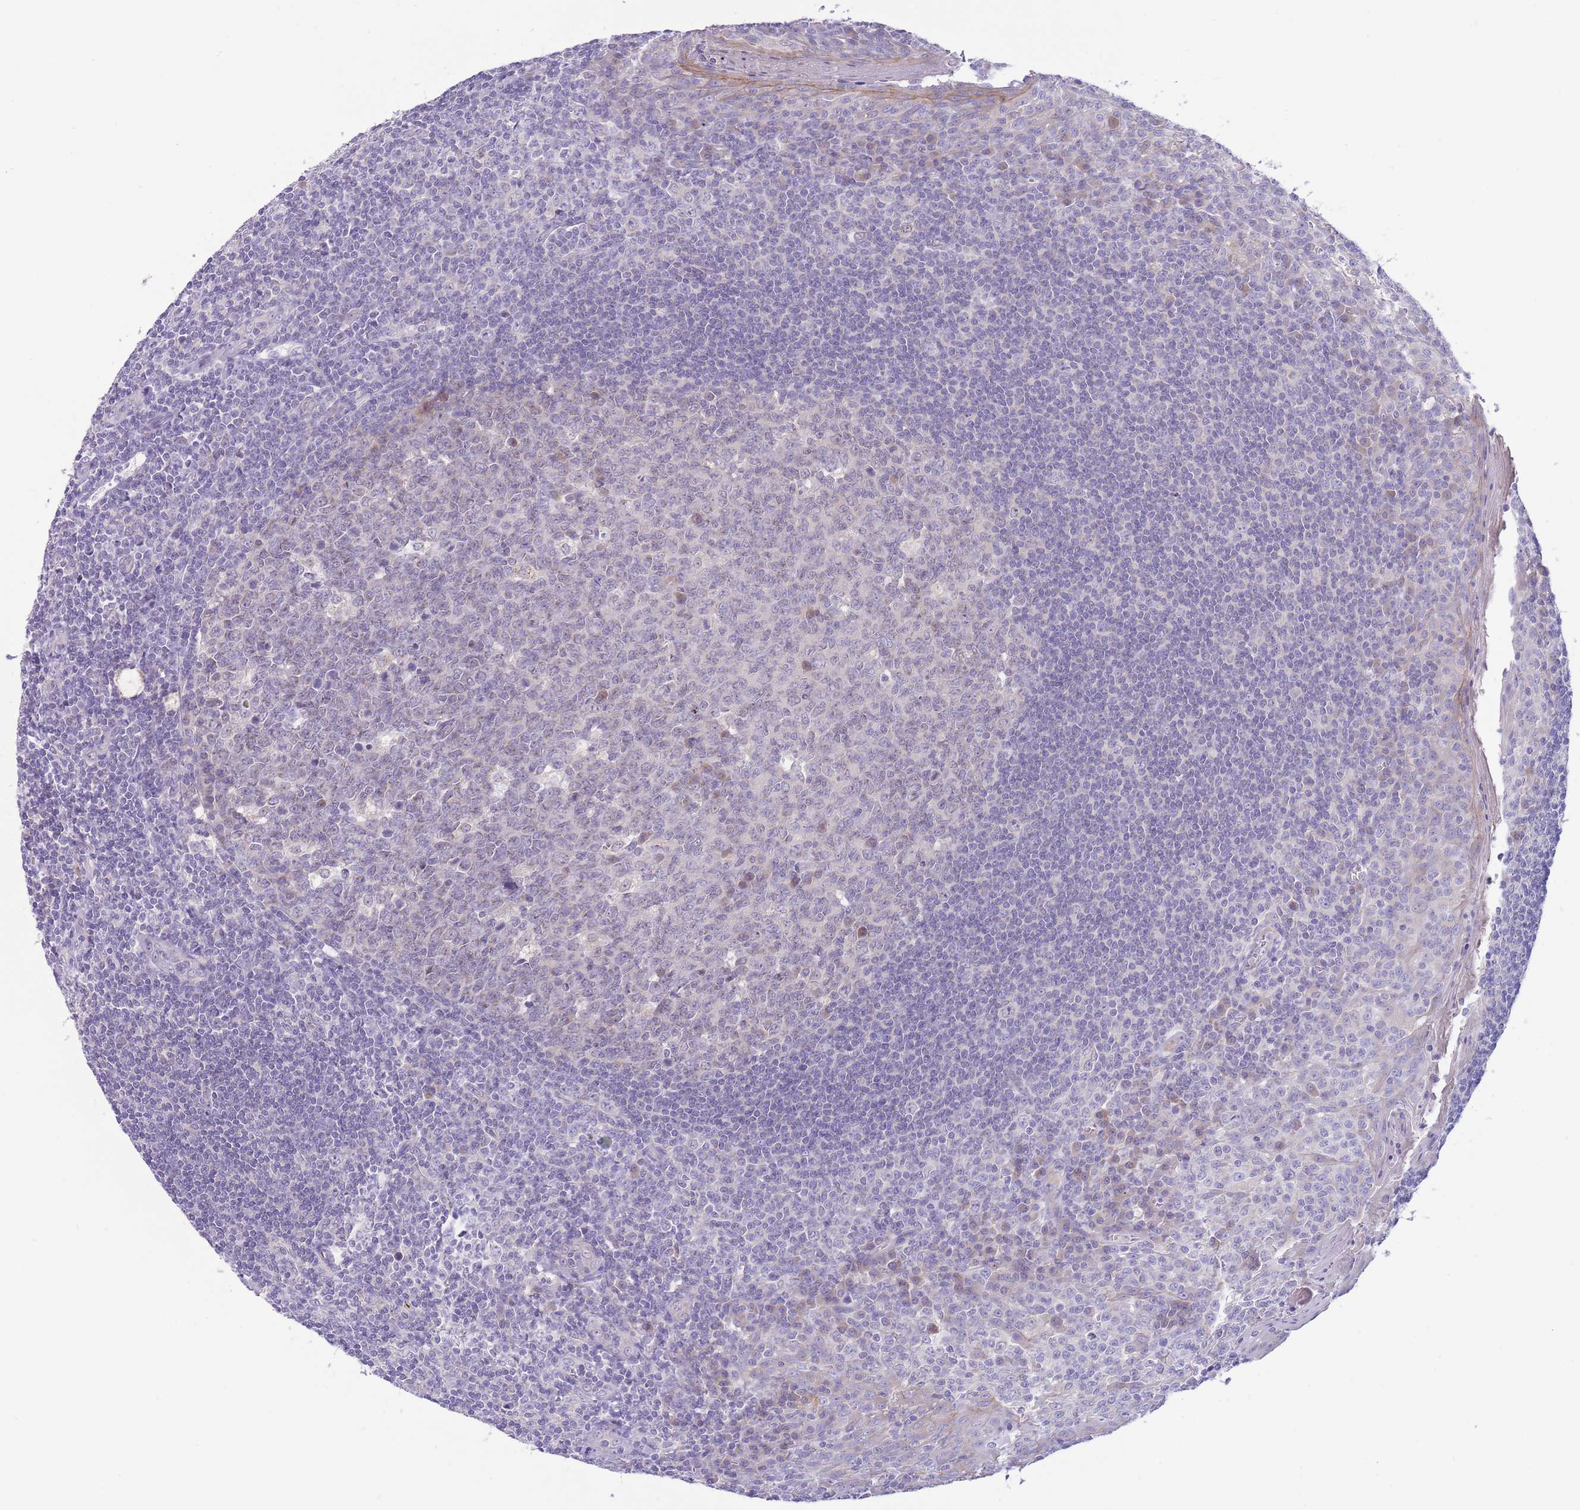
{"staining": {"intensity": "negative", "quantity": "none", "location": "none"}, "tissue": "tonsil", "cell_type": "Germinal center cells", "image_type": "normal", "snomed": [{"axis": "morphology", "description": "Normal tissue, NOS"}, {"axis": "topography", "description": "Tonsil"}], "caption": "Immunohistochemistry of normal human tonsil shows no expression in germinal center cells. Nuclei are stained in blue.", "gene": "DDHD1", "patient": {"sex": "male", "age": 27}}